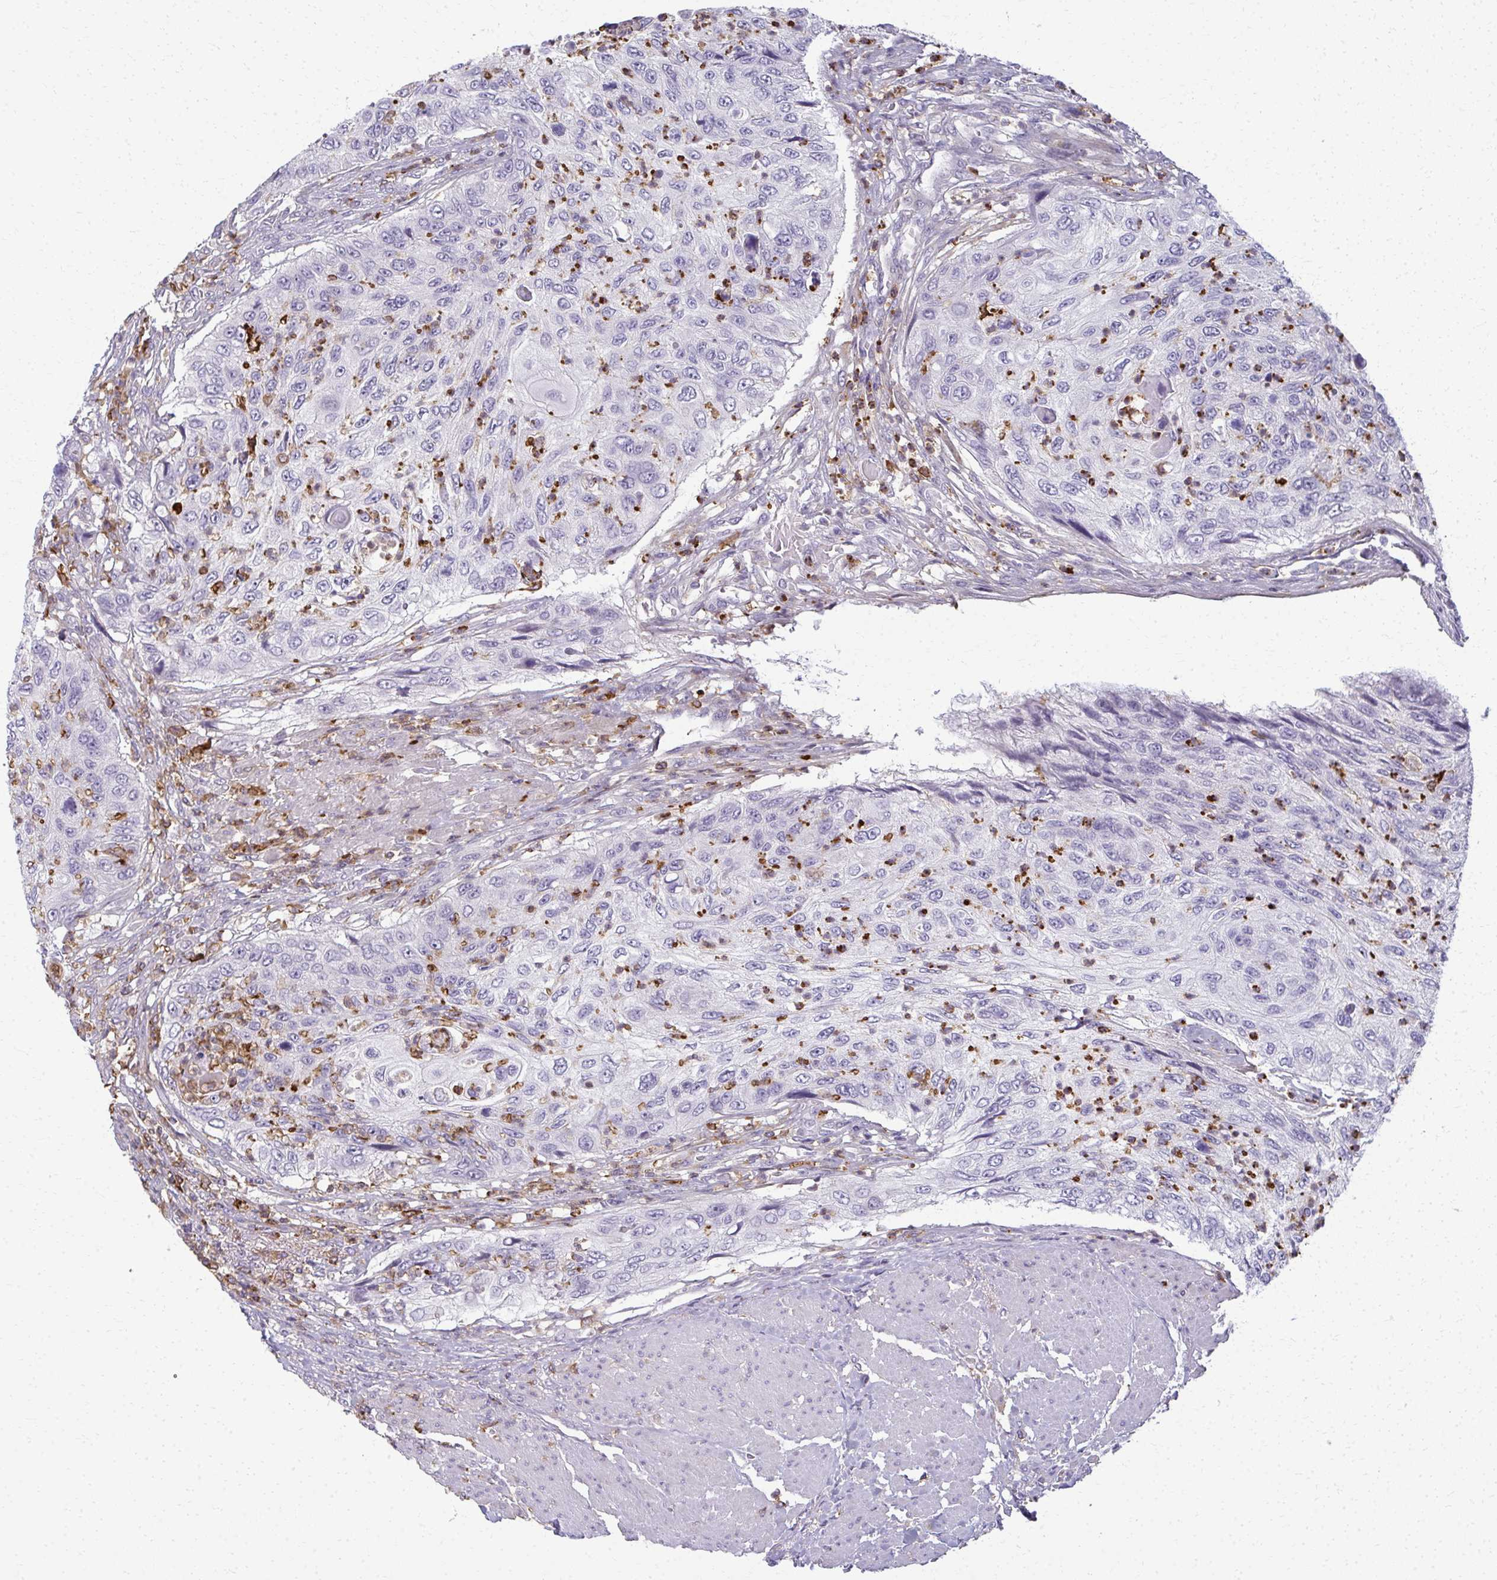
{"staining": {"intensity": "negative", "quantity": "none", "location": "none"}, "tissue": "urothelial cancer", "cell_type": "Tumor cells", "image_type": "cancer", "snomed": [{"axis": "morphology", "description": "Urothelial carcinoma, High grade"}, {"axis": "topography", "description": "Urinary bladder"}], "caption": "High magnification brightfield microscopy of urothelial carcinoma (high-grade) stained with DAB (3,3'-diaminobenzidine) (brown) and counterstained with hematoxylin (blue): tumor cells show no significant expression. Nuclei are stained in blue.", "gene": "AP5M1", "patient": {"sex": "female", "age": 60}}